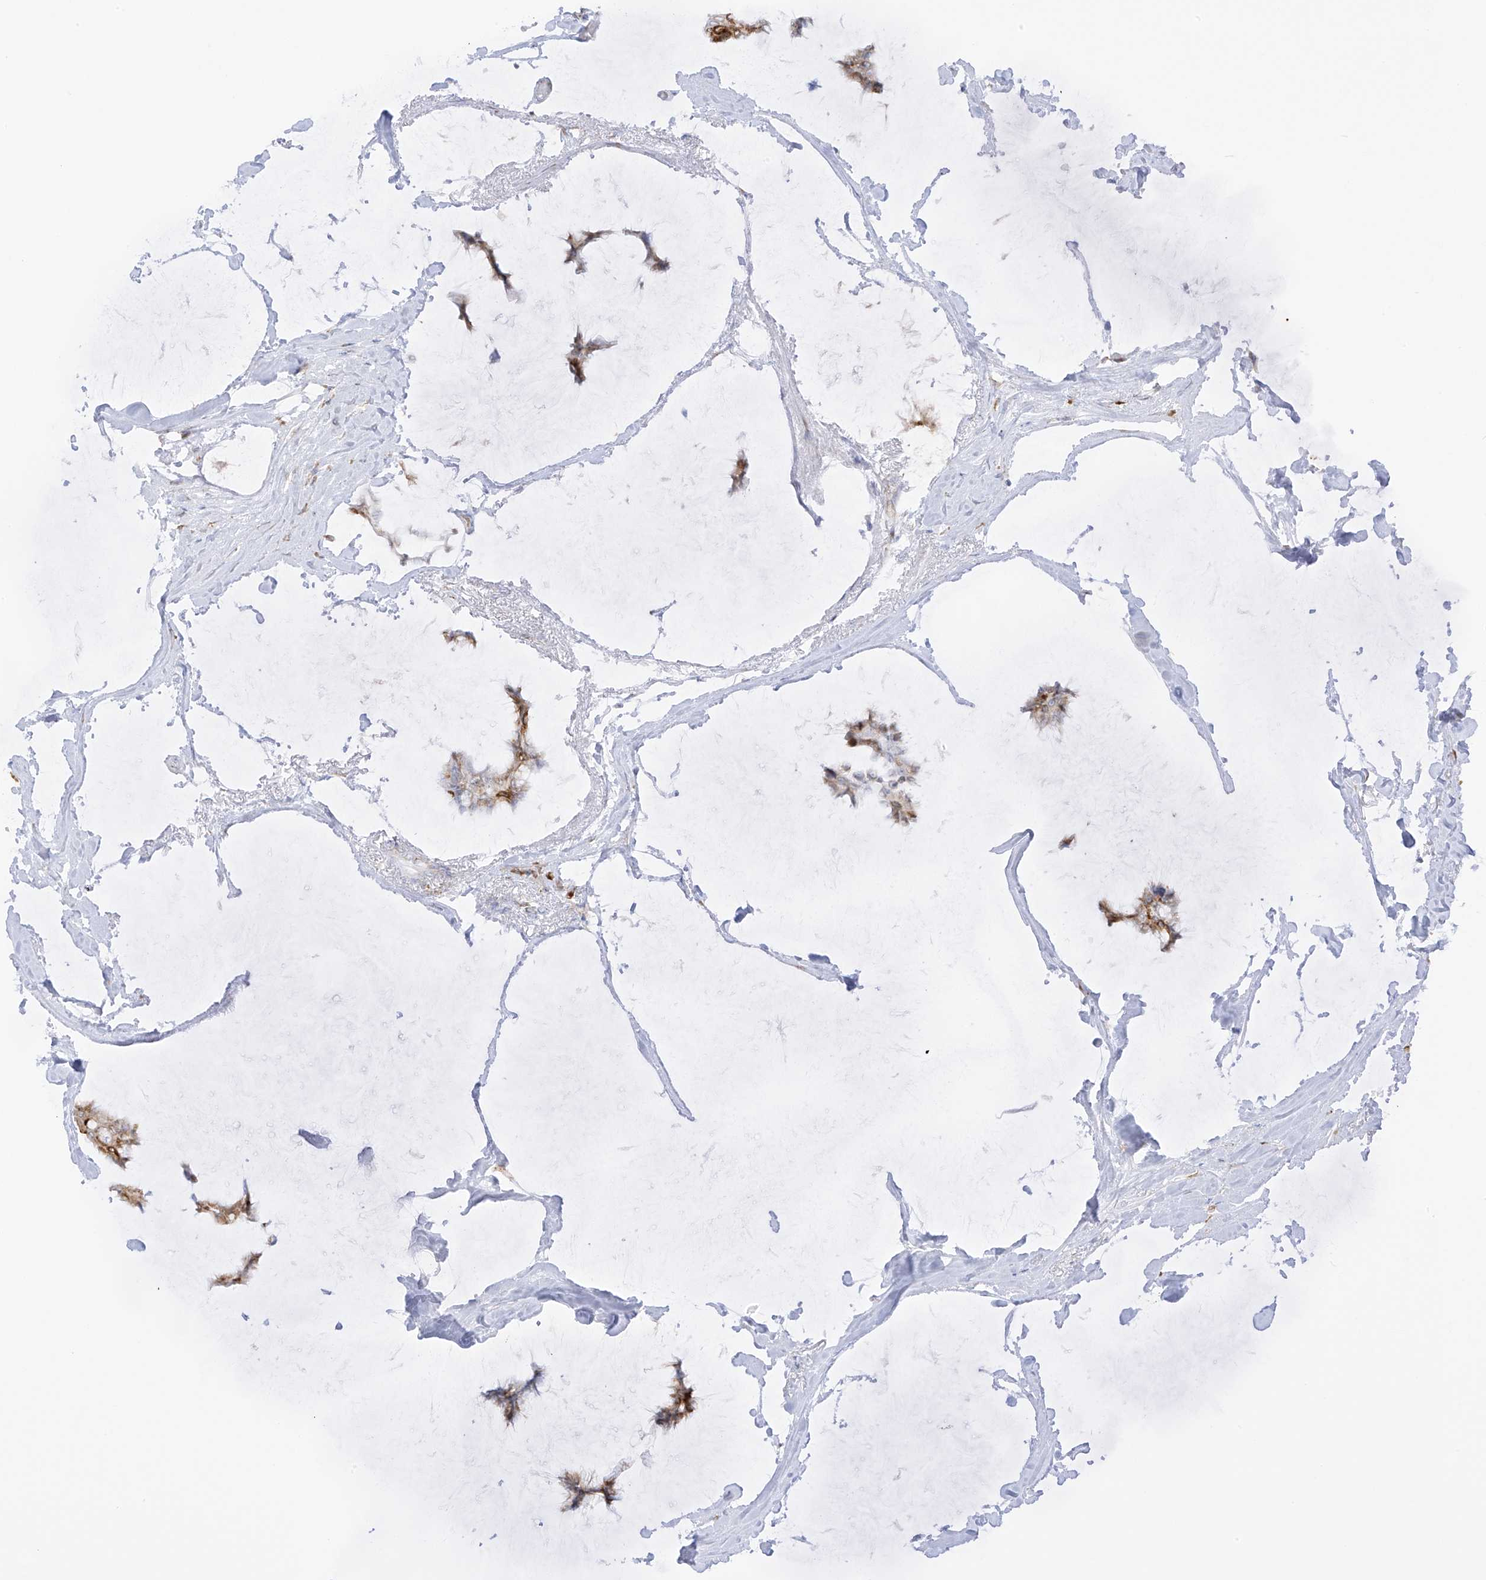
{"staining": {"intensity": "moderate", "quantity": ">75%", "location": "cytoplasmic/membranous"}, "tissue": "breast cancer", "cell_type": "Tumor cells", "image_type": "cancer", "snomed": [{"axis": "morphology", "description": "Duct carcinoma"}, {"axis": "topography", "description": "Breast"}], "caption": "Immunohistochemical staining of human breast cancer demonstrates medium levels of moderate cytoplasmic/membranous protein positivity in about >75% of tumor cells.", "gene": "LRRC59", "patient": {"sex": "female", "age": 93}}